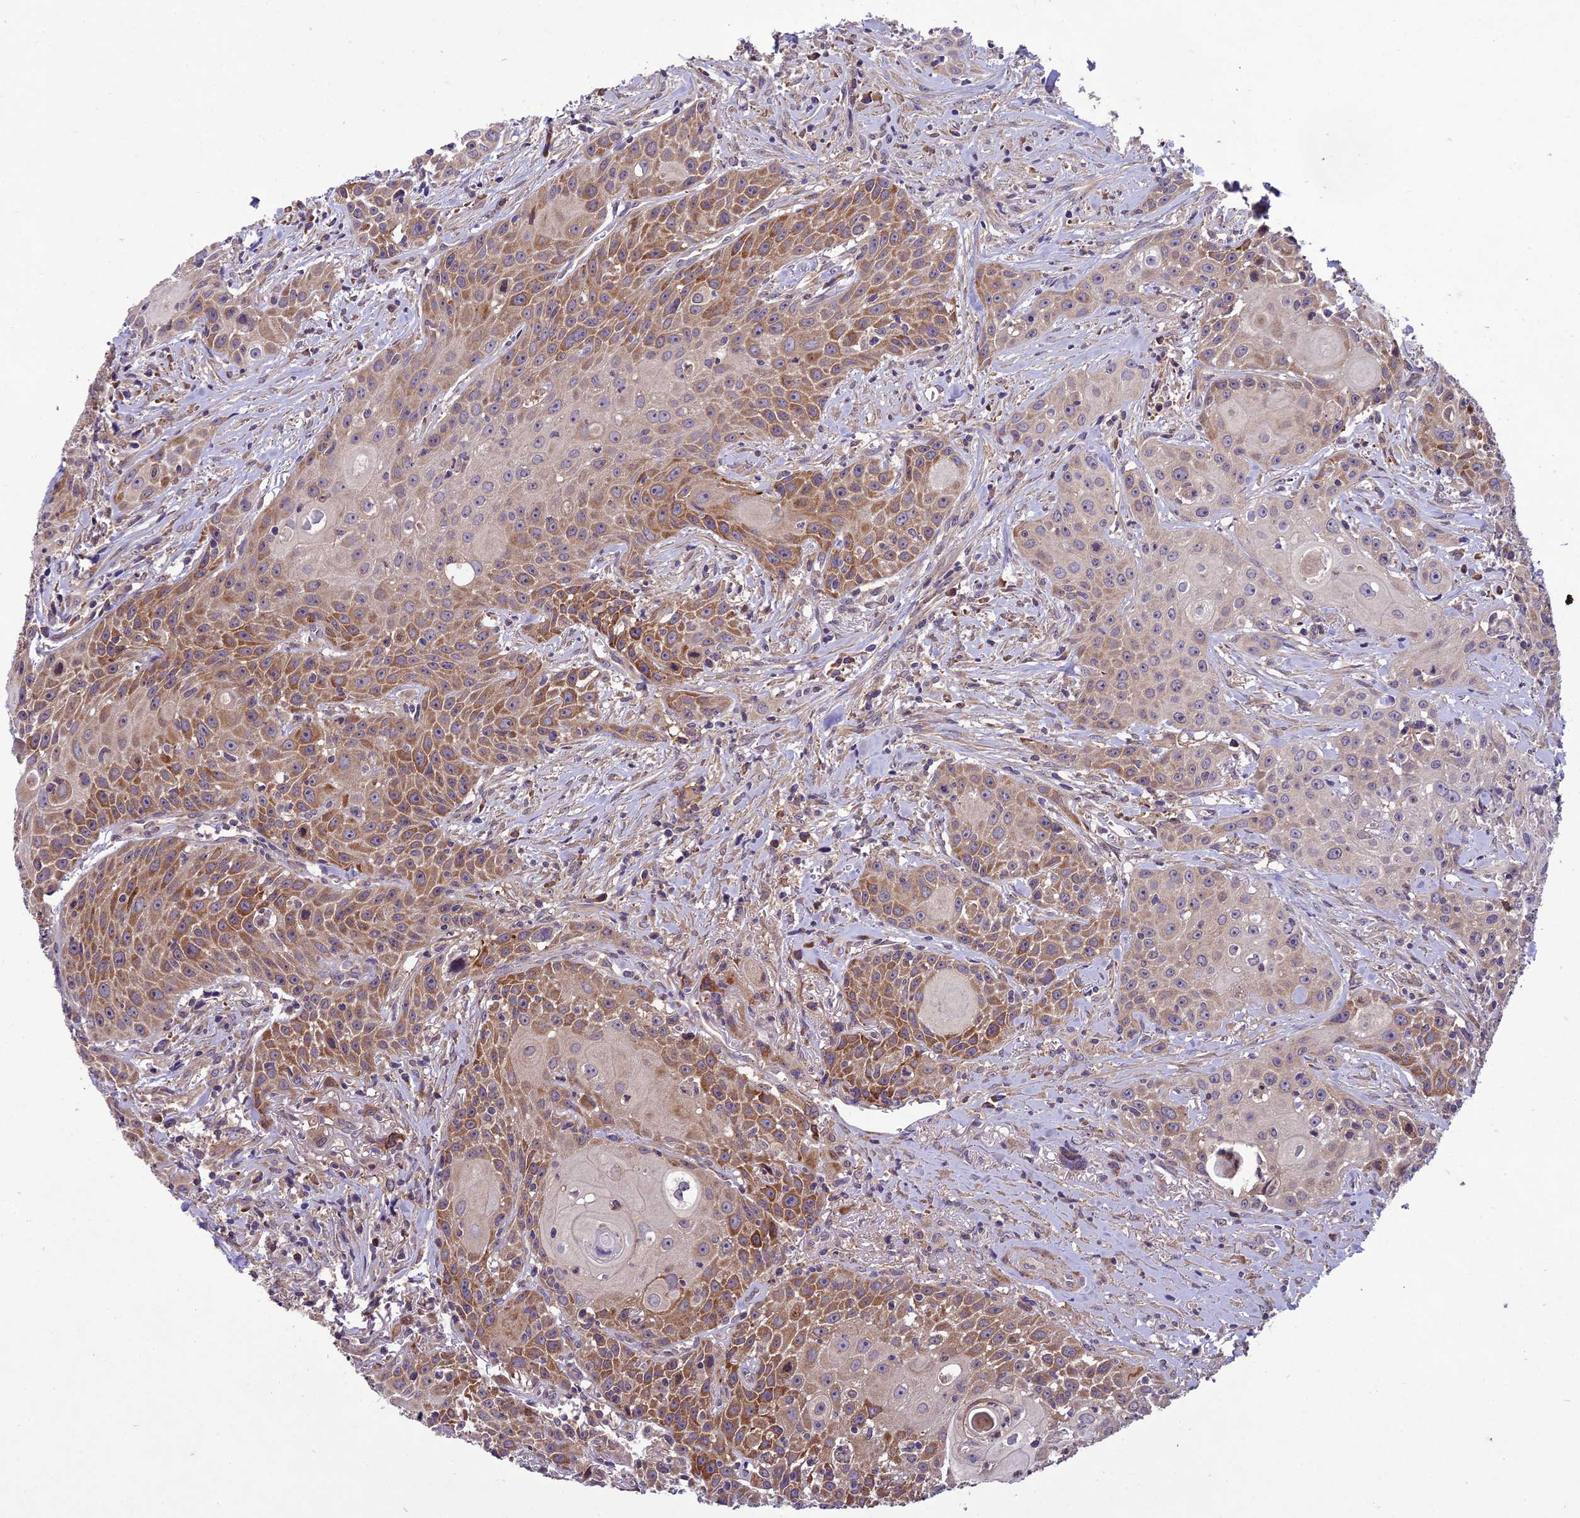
{"staining": {"intensity": "moderate", "quantity": ">75%", "location": "cytoplasmic/membranous"}, "tissue": "head and neck cancer", "cell_type": "Tumor cells", "image_type": "cancer", "snomed": [{"axis": "morphology", "description": "Squamous cell carcinoma, NOS"}, {"axis": "topography", "description": "Oral tissue"}, {"axis": "topography", "description": "Head-Neck"}], "caption": "Head and neck squamous cell carcinoma tissue demonstrates moderate cytoplasmic/membranous staining in about >75% of tumor cells (Stains: DAB (3,3'-diaminobenzidine) in brown, nuclei in blue, Microscopy: brightfield microscopy at high magnification).", "gene": "CENPL", "patient": {"sex": "female", "age": 82}}